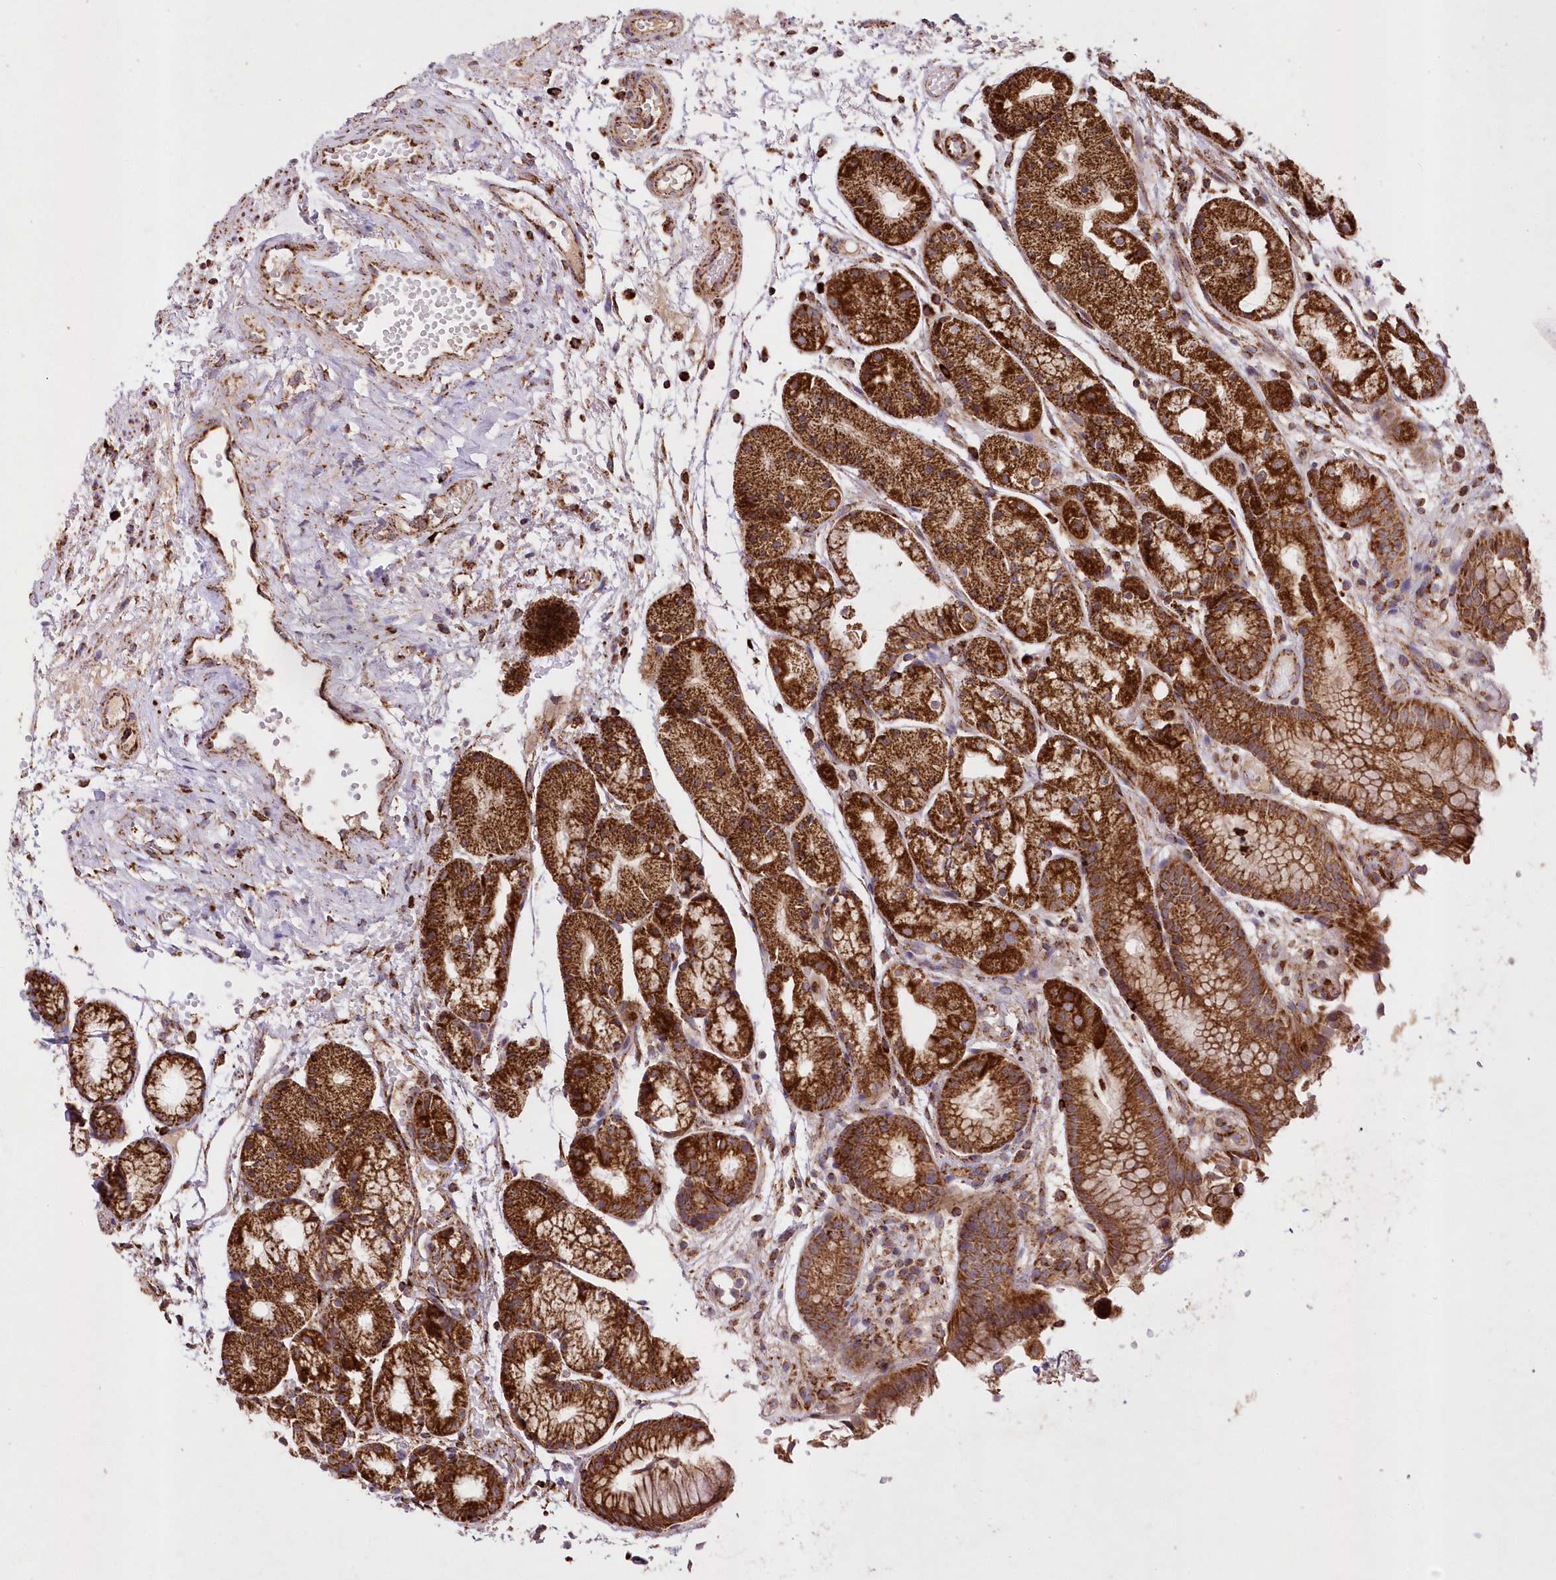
{"staining": {"intensity": "strong", "quantity": ">75%", "location": "cytoplasmic/membranous"}, "tissue": "stomach", "cell_type": "Glandular cells", "image_type": "normal", "snomed": [{"axis": "morphology", "description": "Normal tissue, NOS"}, {"axis": "topography", "description": "Stomach, upper"}], "caption": "Glandular cells reveal strong cytoplasmic/membranous expression in approximately >75% of cells in benign stomach. (DAB IHC, brown staining for protein, blue staining for nuclei).", "gene": "ASNSD1", "patient": {"sex": "male", "age": 72}}